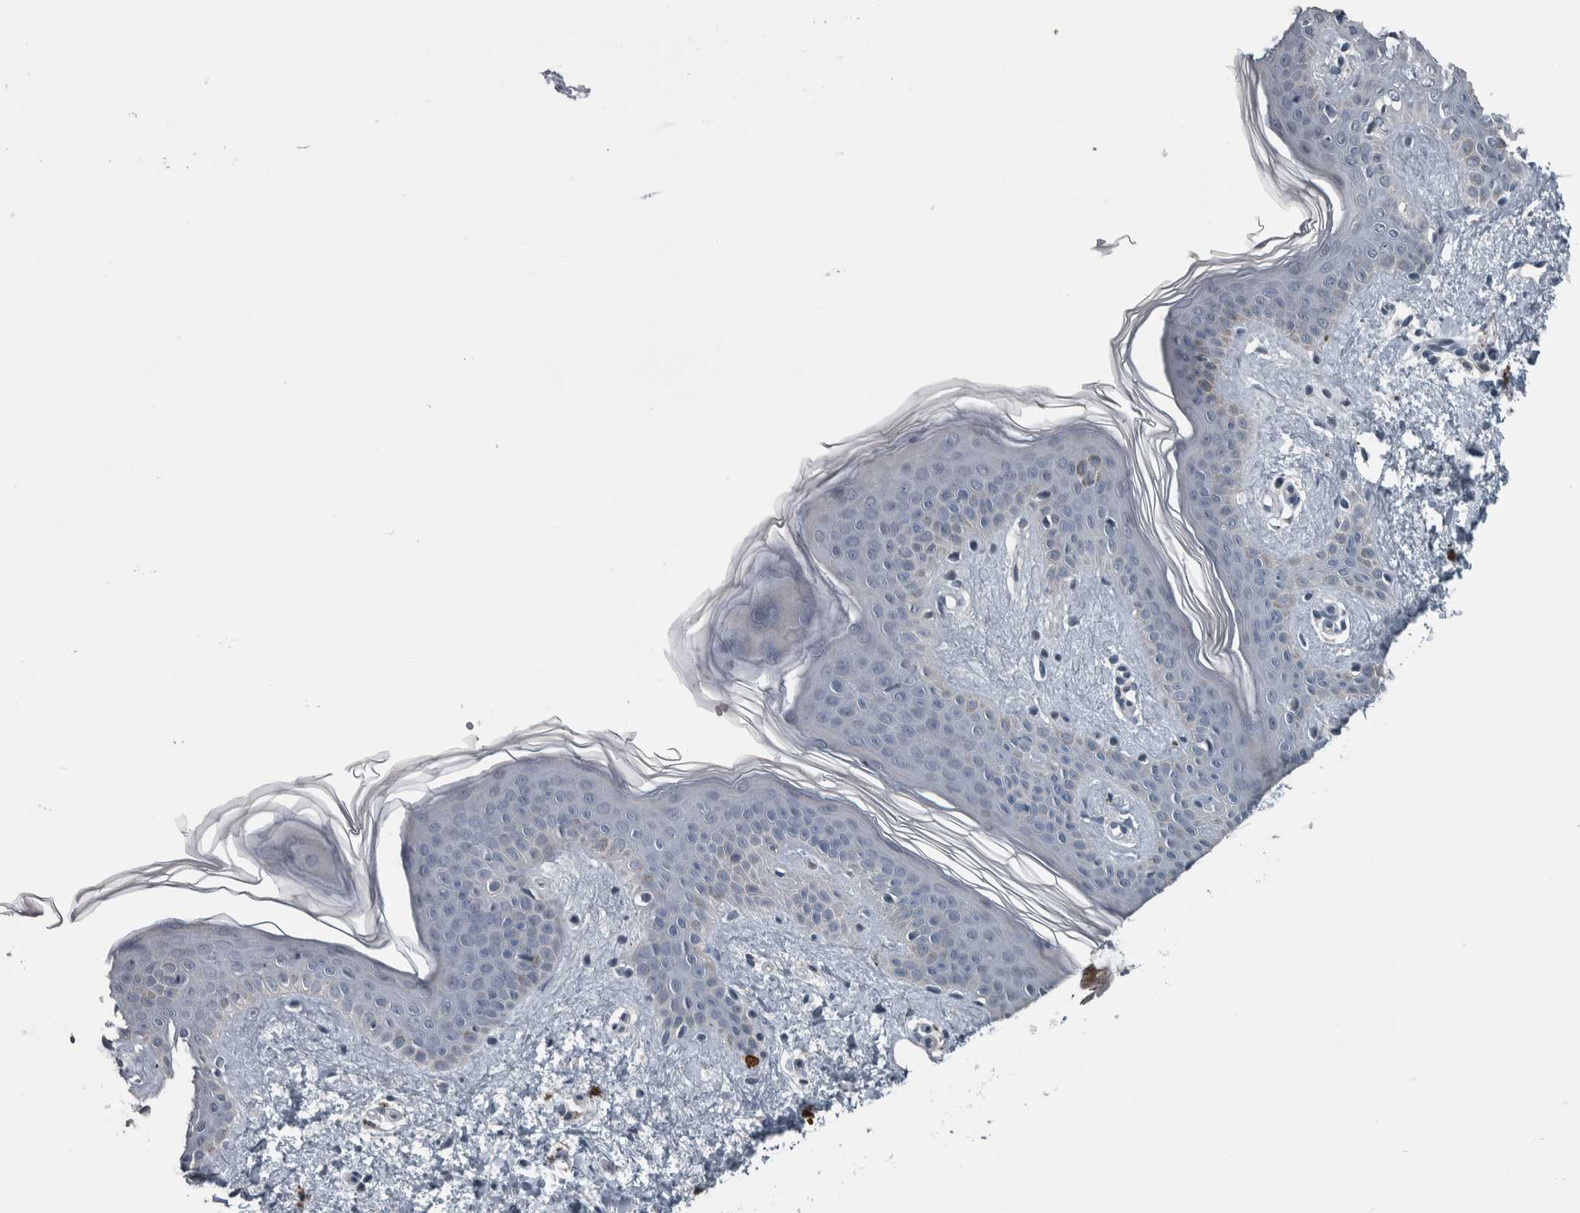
{"staining": {"intensity": "negative", "quantity": "none", "location": "none"}, "tissue": "skin", "cell_type": "Fibroblasts", "image_type": "normal", "snomed": [{"axis": "morphology", "description": "Normal tissue, NOS"}, {"axis": "topography", "description": "Skin"}], "caption": "Immunohistochemistry (IHC) image of unremarkable skin: human skin stained with DAB exhibits no significant protein positivity in fibroblasts.", "gene": "KRT20", "patient": {"sex": "female", "age": 46}}